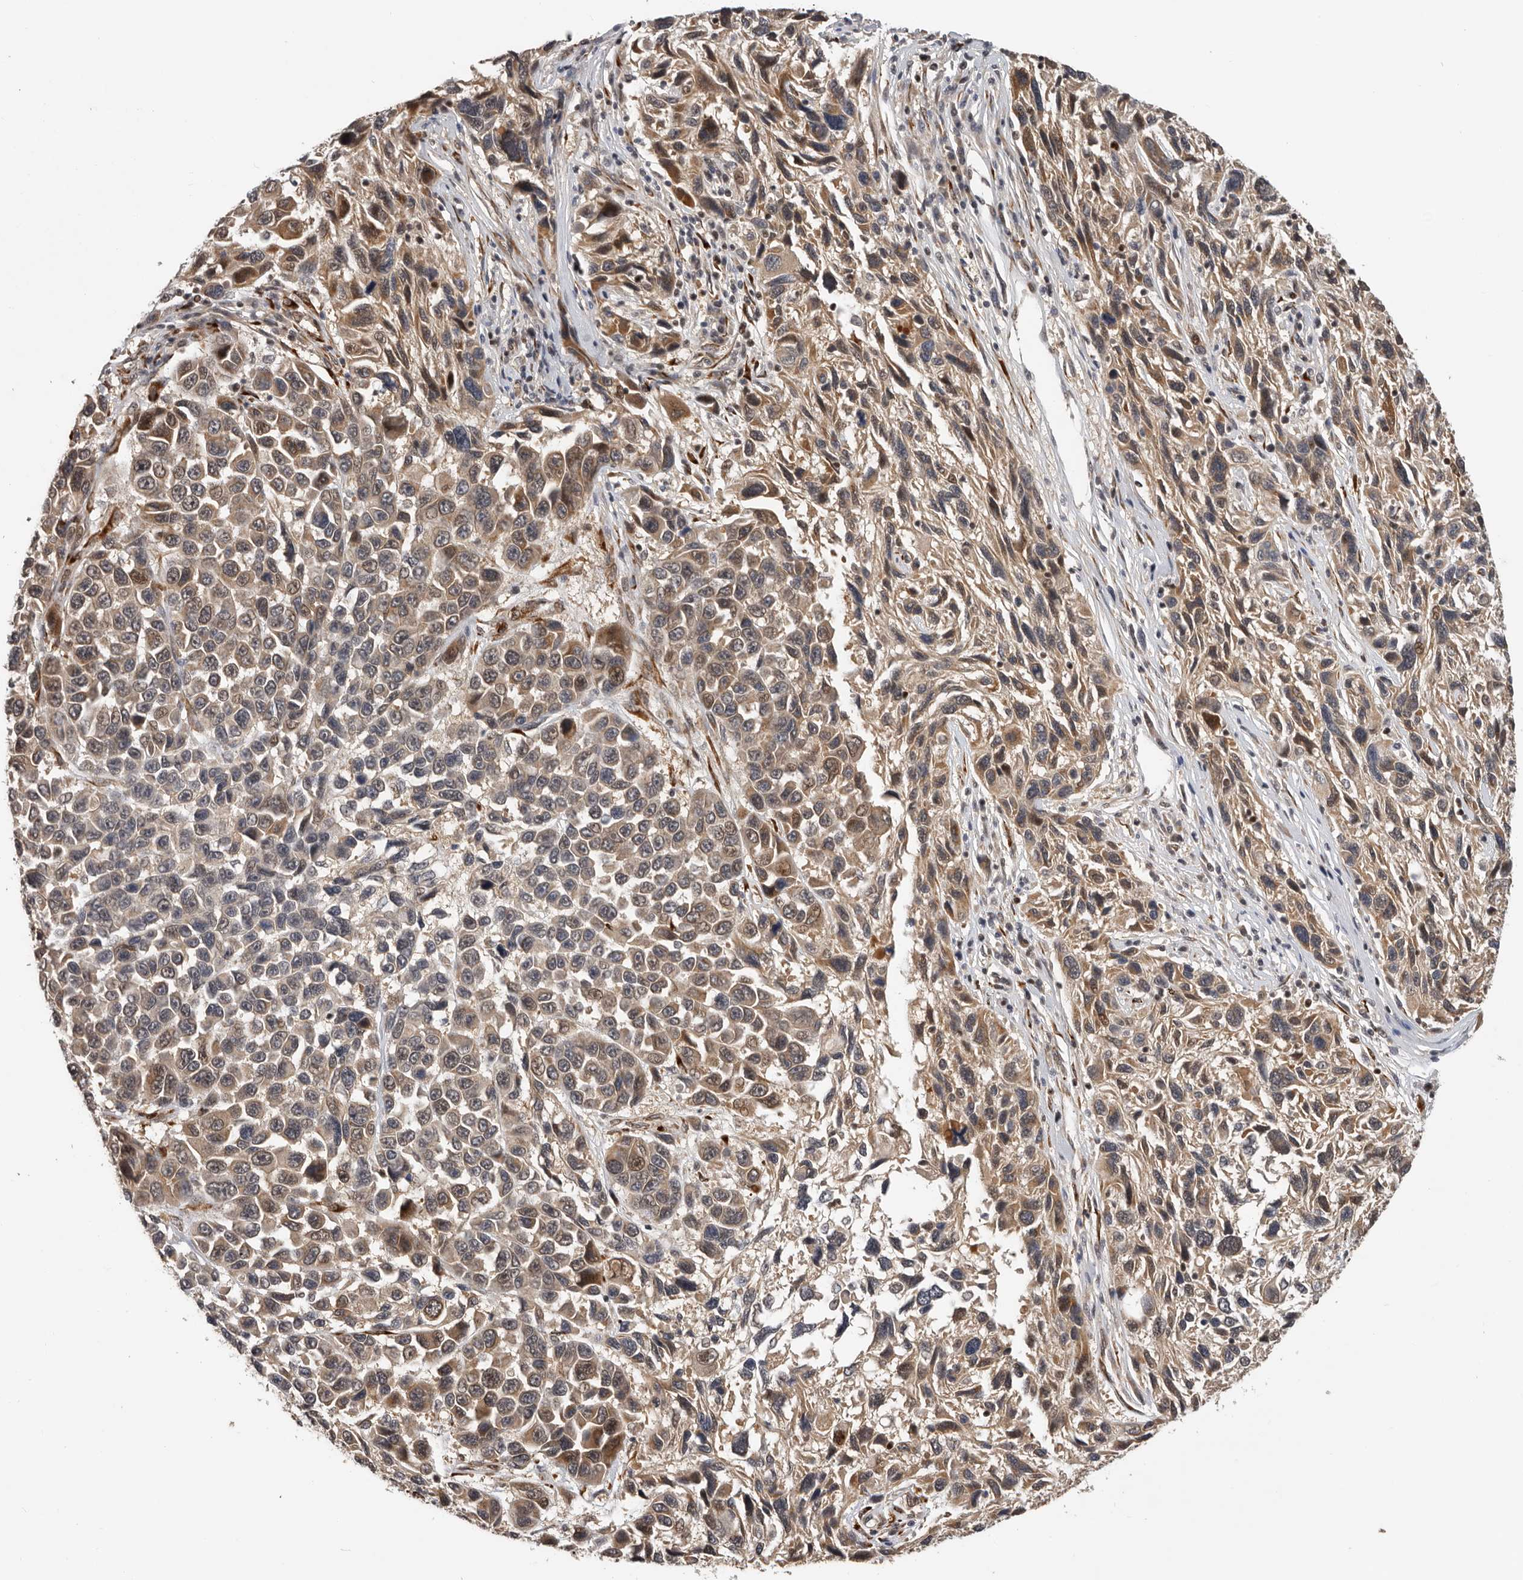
{"staining": {"intensity": "moderate", "quantity": ">75%", "location": "cytoplasmic/membranous,nuclear"}, "tissue": "melanoma", "cell_type": "Tumor cells", "image_type": "cancer", "snomed": [{"axis": "morphology", "description": "Malignant melanoma, NOS"}, {"axis": "topography", "description": "Skin"}], "caption": "This micrograph displays immunohistochemistry (IHC) staining of melanoma, with medium moderate cytoplasmic/membranous and nuclear positivity in about >75% of tumor cells.", "gene": "HENMT1", "patient": {"sex": "male", "age": 53}}